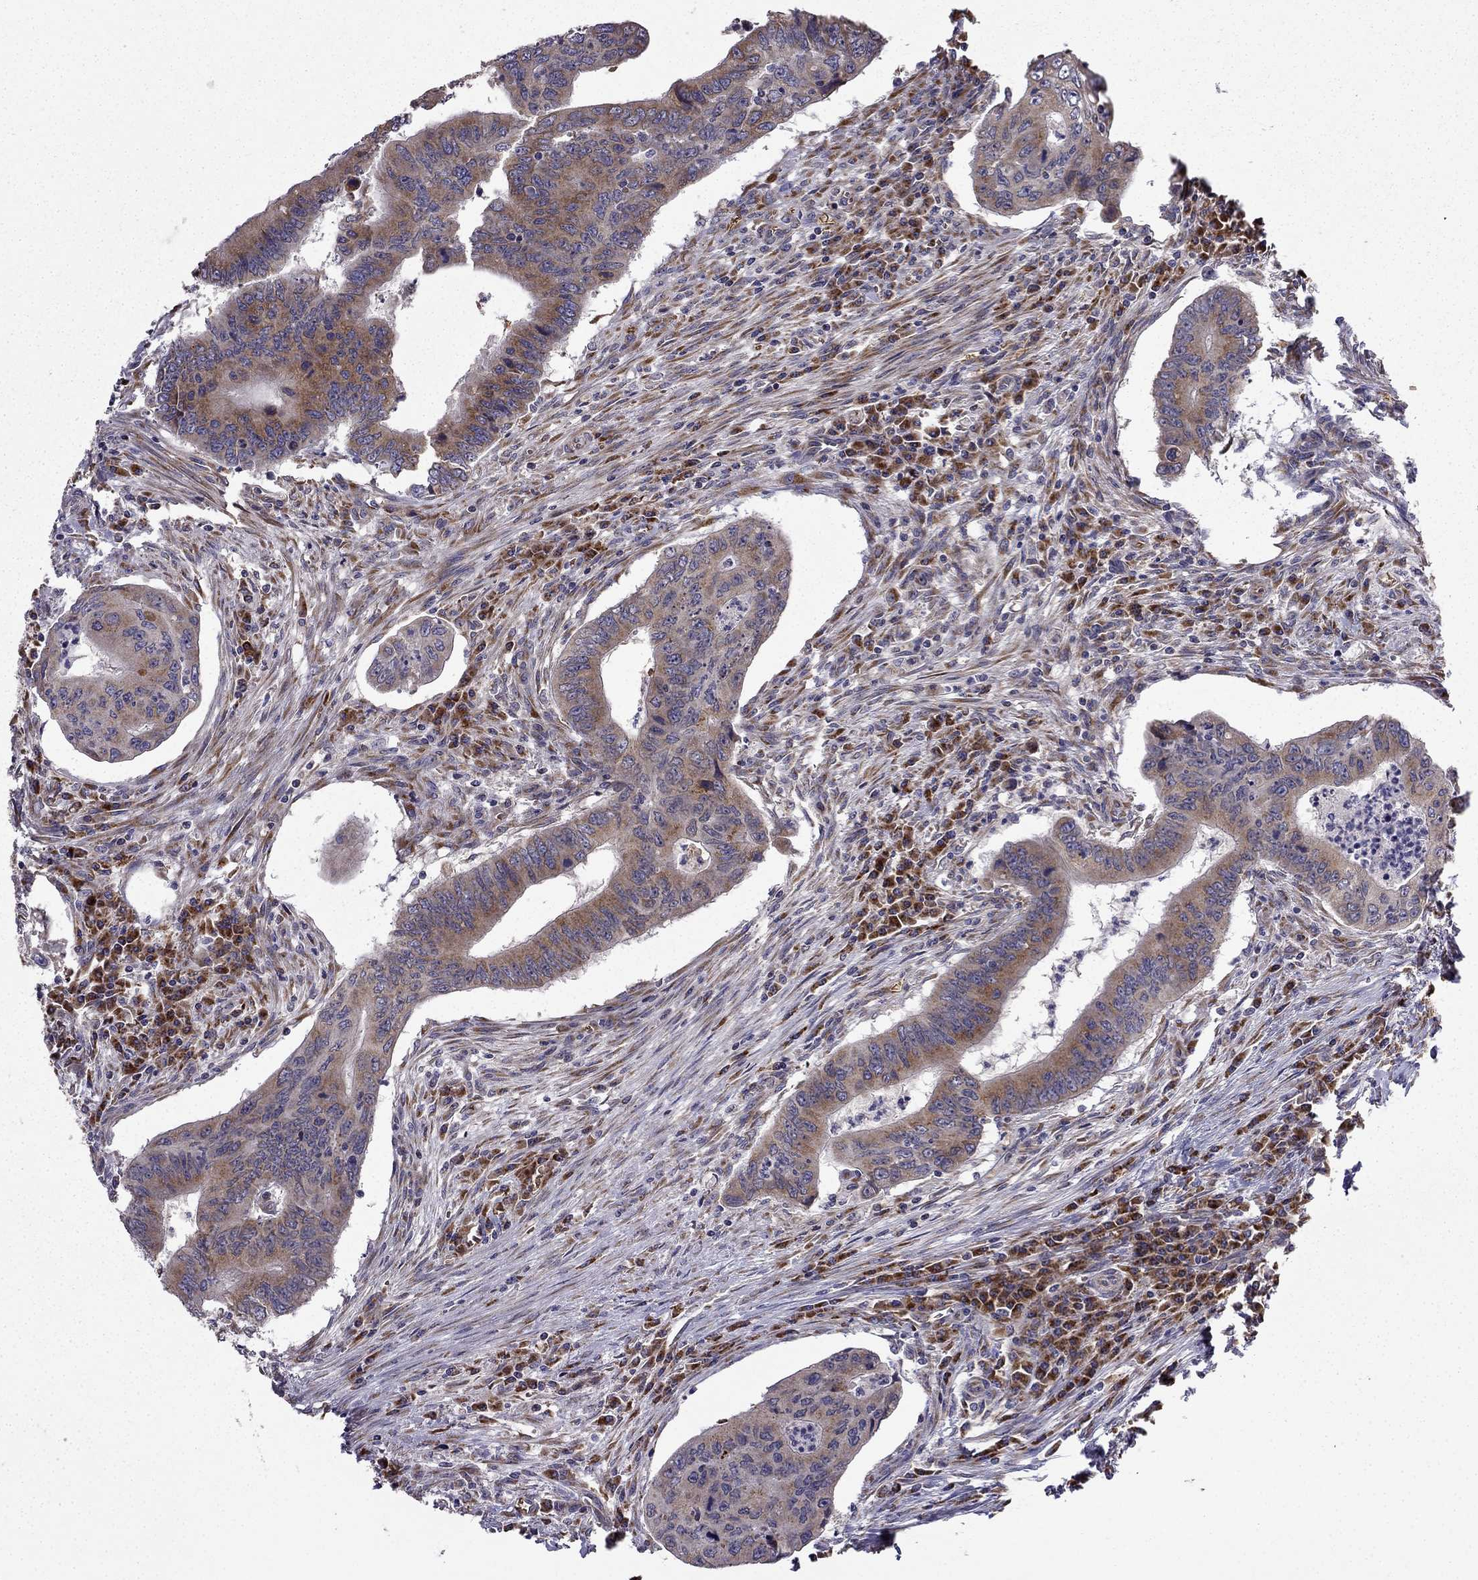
{"staining": {"intensity": "strong", "quantity": "25%-75%", "location": "cytoplasmic/membranous"}, "tissue": "colorectal cancer", "cell_type": "Tumor cells", "image_type": "cancer", "snomed": [{"axis": "morphology", "description": "Adenocarcinoma, NOS"}, {"axis": "topography", "description": "Colon"}], "caption": "A micrograph of human colorectal adenocarcinoma stained for a protein reveals strong cytoplasmic/membranous brown staining in tumor cells. The protein is stained brown, and the nuclei are stained in blue (DAB (3,3'-diaminobenzidine) IHC with brightfield microscopy, high magnification).", "gene": "B4GALT7", "patient": {"sex": "male", "age": 53}}